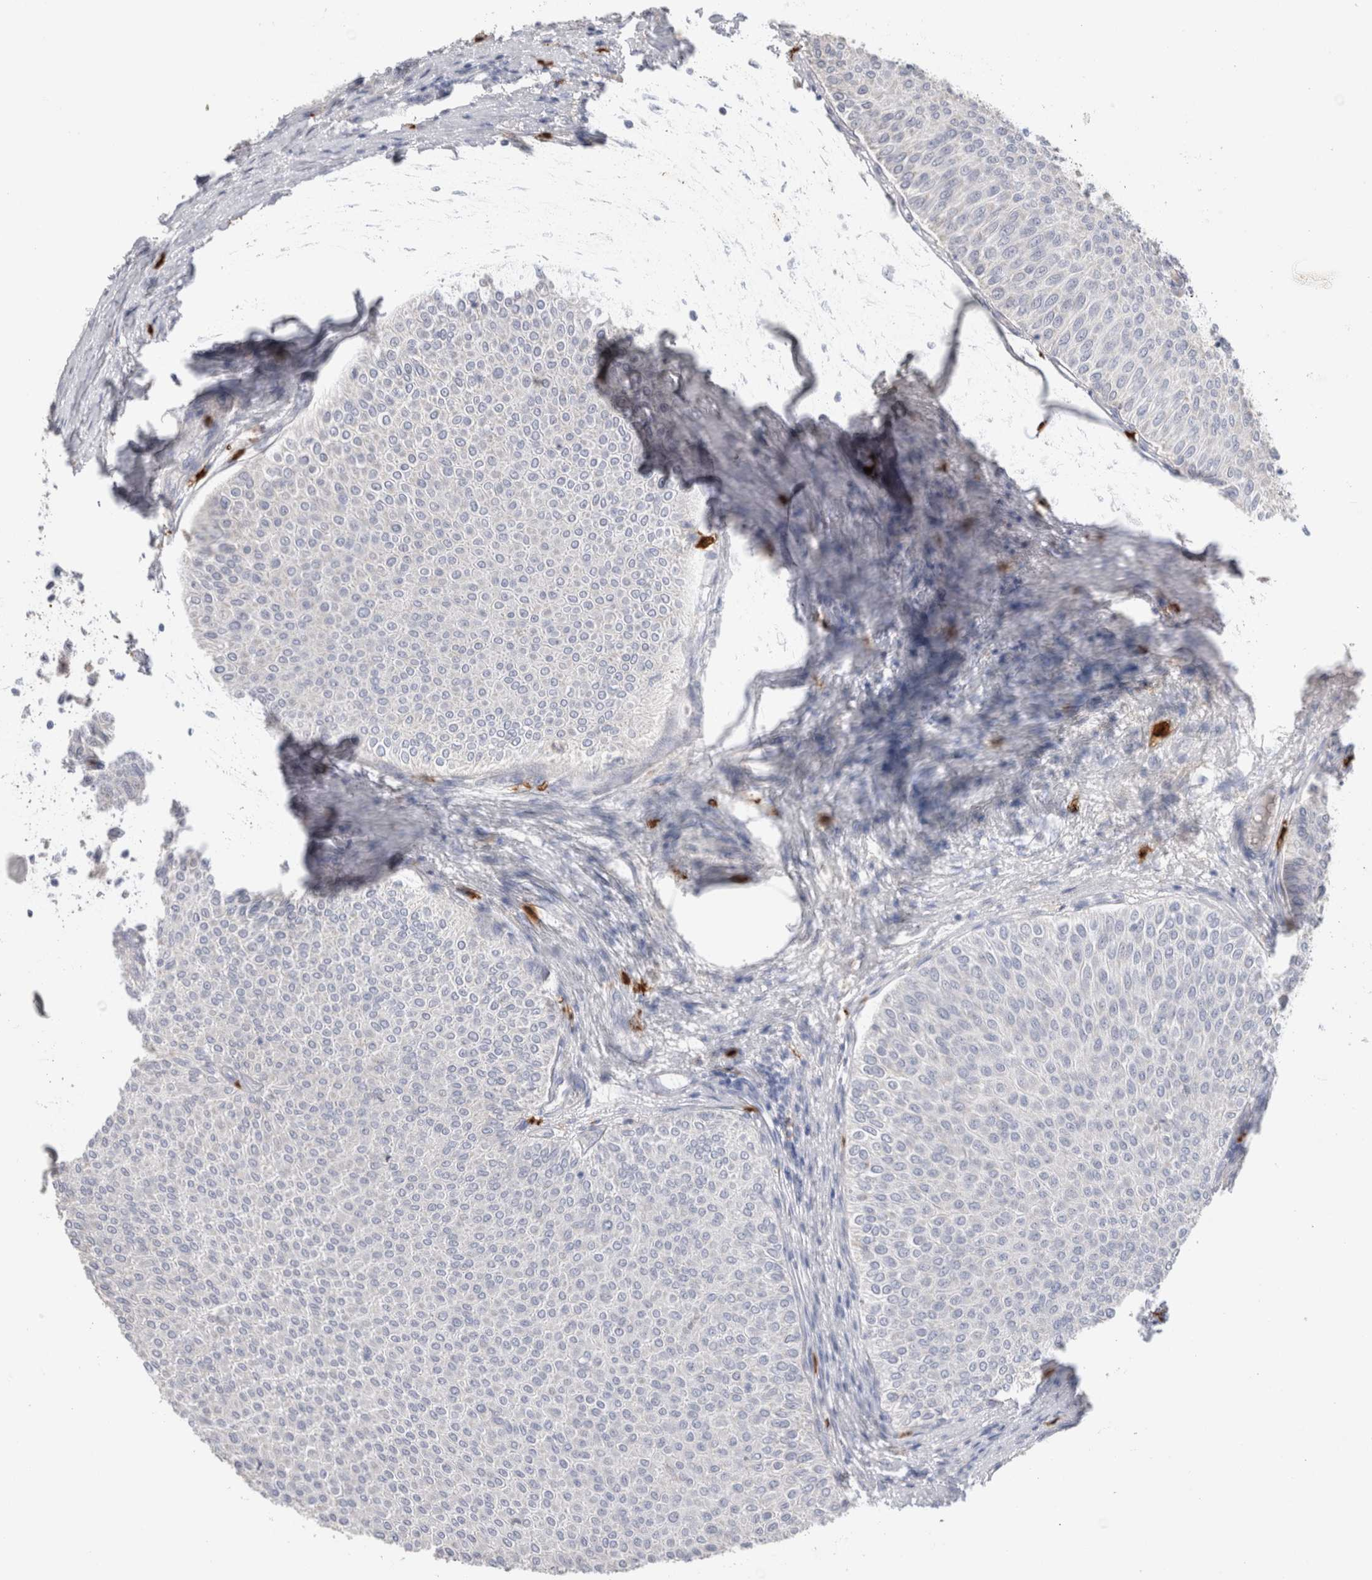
{"staining": {"intensity": "negative", "quantity": "none", "location": "none"}, "tissue": "urothelial cancer", "cell_type": "Tumor cells", "image_type": "cancer", "snomed": [{"axis": "morphology", "description": "Urothelial carcinoma, Low grade"}, {"axis": "topography", "description": "Urinary bladder"}], "caption": "DAB (3,3'-diaminobenzidine) immunohistochemical staining of human urothelial cancer exhibits no significant staining in tumor cells.", "gene": "HPGDS", "patient": {"sex": "male", "age": 78}}